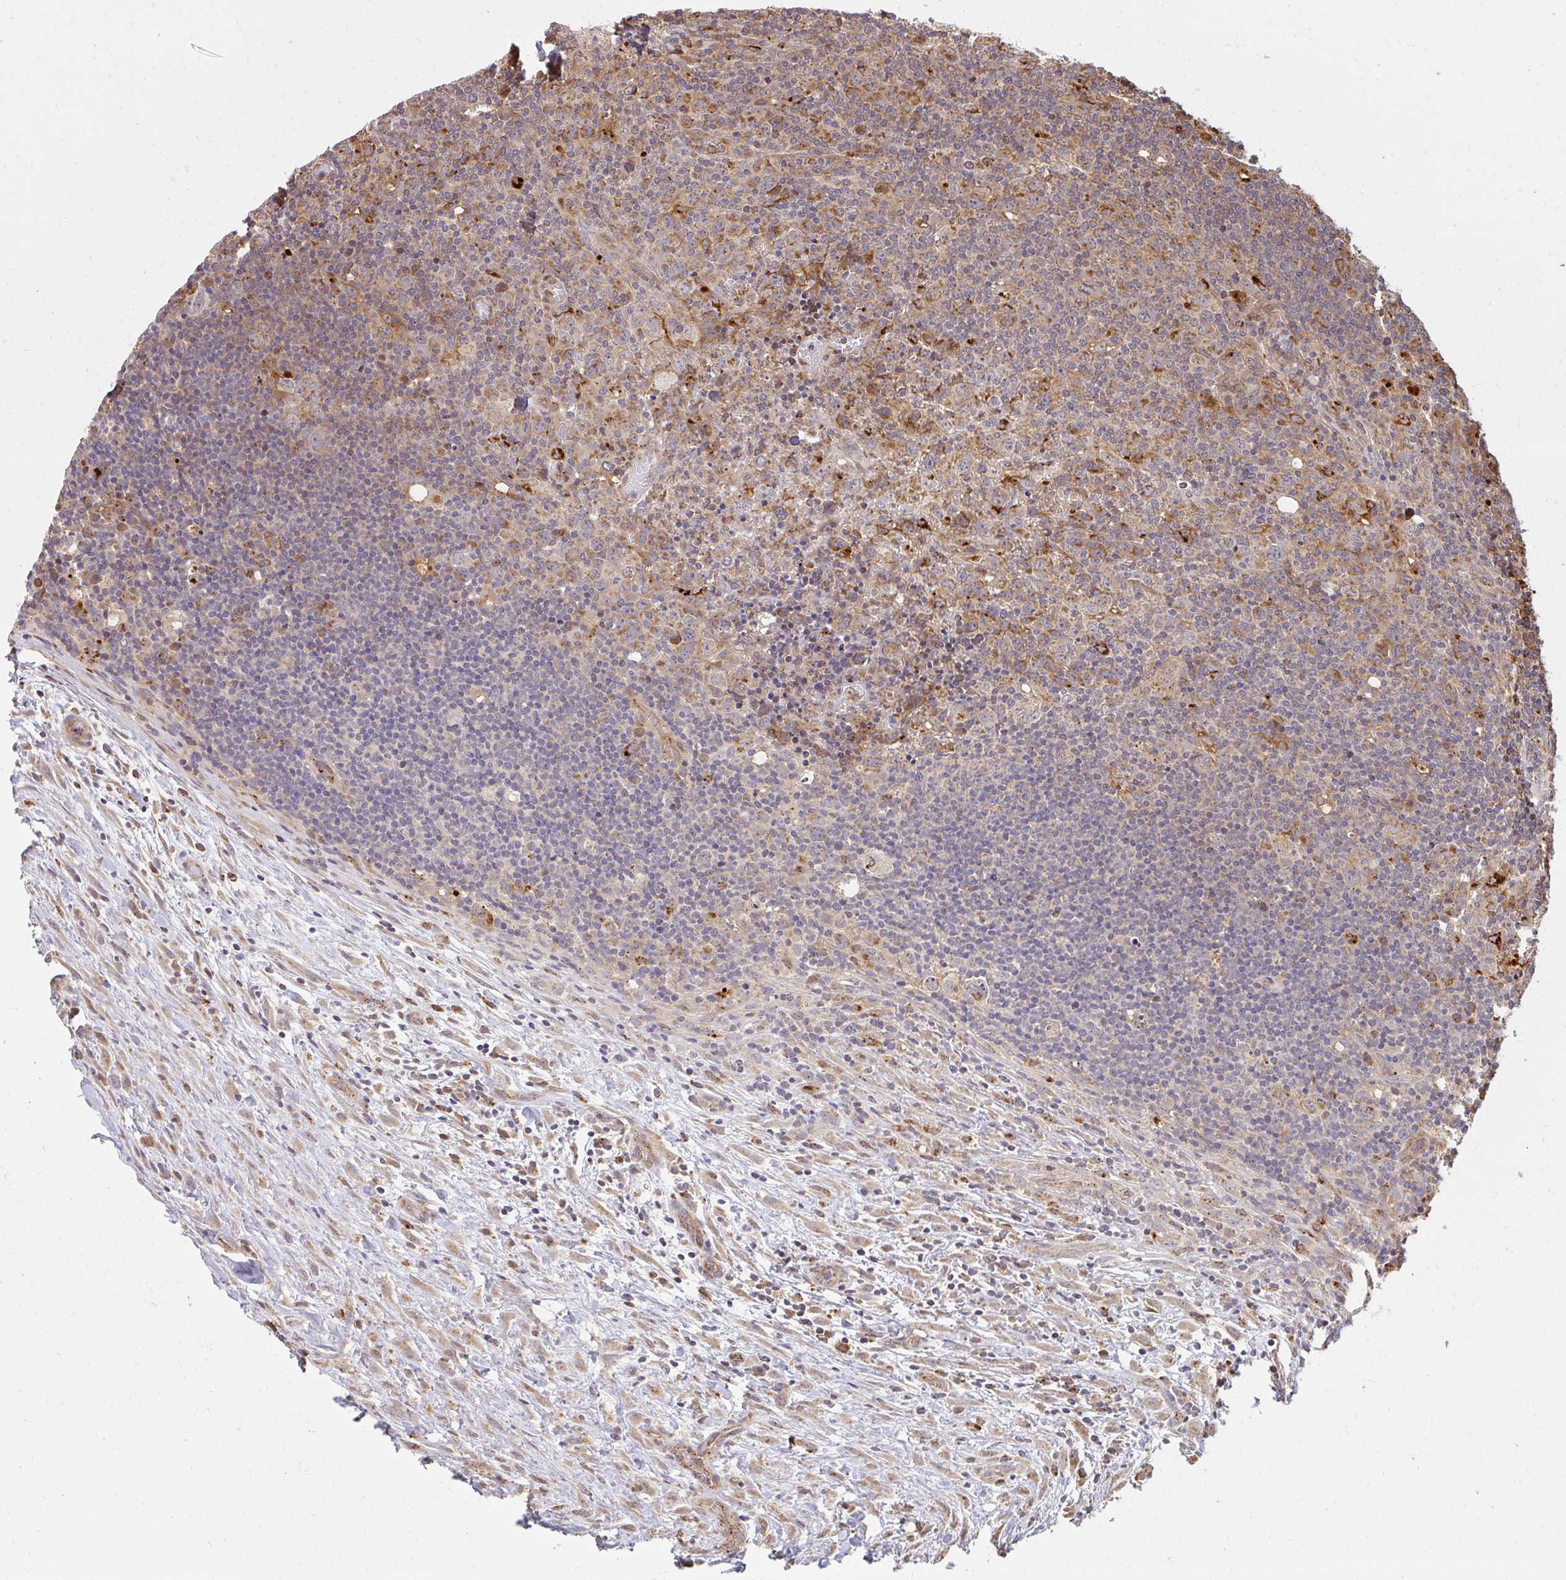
{"staining": {"intensity": "moderate", "quantity": "25%-75%", "location": "cytoplasmic/membranous"}, "tissue": "lymphoma", "cell_type": "Tumor cells", "image_type": "cancer", "snomed": [{"axis": "morphology", "description": "Hodgkin's disease, NOS"}, {"axis": "topography", "description": "Lymph node"}], "caption": "DAB immunohistochemical staining of lymphoma demonstrates moderate cytoplasmic/membranous protein positivity in about 25%-75% of tumor cells. Using DAB (brown) and hematoxylin (blue) stains, captured at high magnification using brightfield microscopy.", "gene": "GNS", "patient": {"sex": "female", "age": 18}}